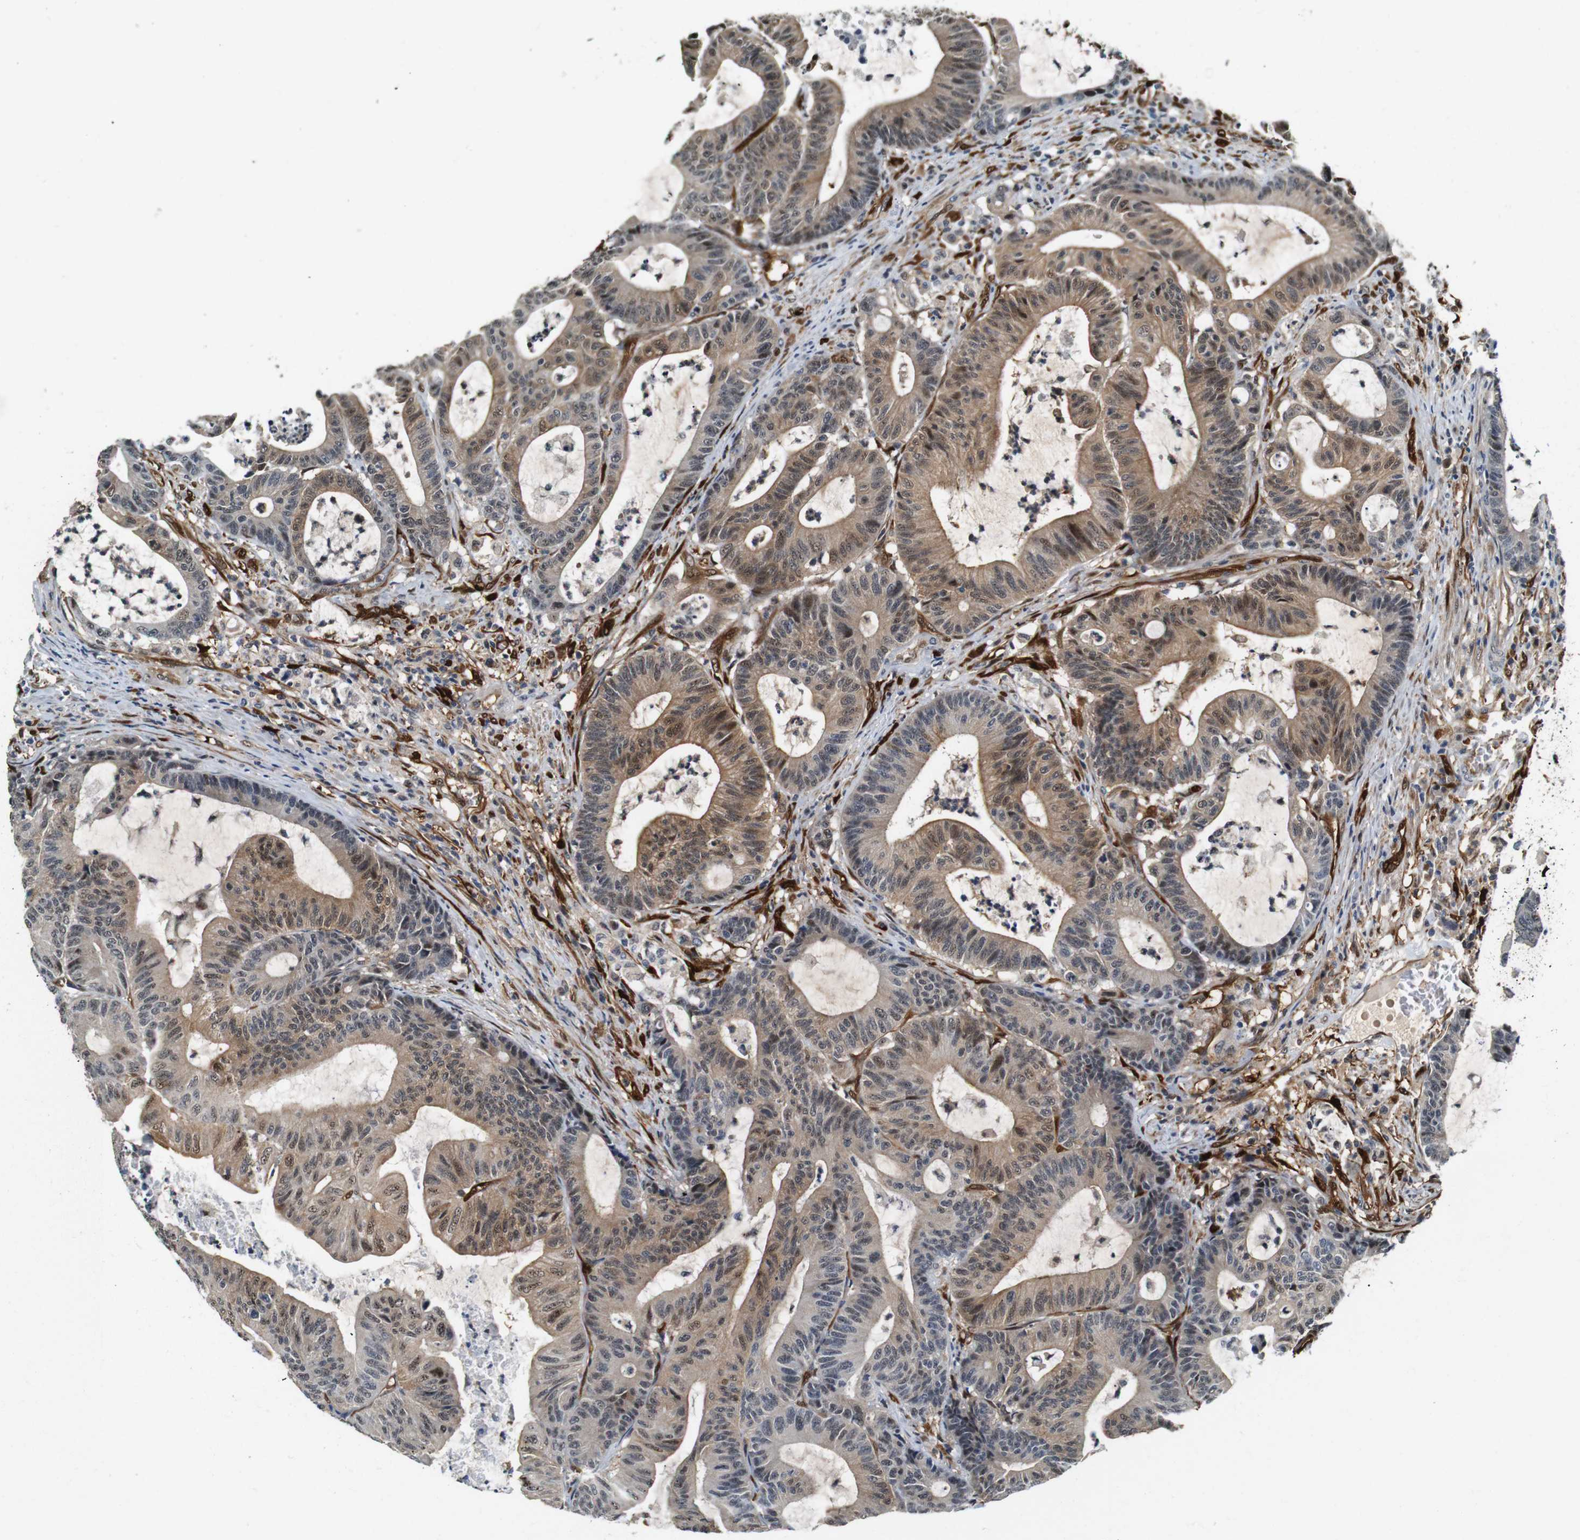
{"staining": {"intensity": "weak", "quantity": "25%-75%", "location": "cytoplasmic/membranous,nuclear"}, "tissue": "colorectal cancer", "cell_type": "Tumor cells", "image_type": "cancer", "snomed": [{"axis": "morphology", "description": "Adenocarcinoma, NOS"}, {"axis": "topography", "description": "Colon"}], "caption": "Approximately 25%-75% of tumor cells in colorectal cancer reveal weak cytoplasmic/membranous and nuclear protein staining as visualized by brown immunohistochemical staining.", "gene": "LXN", "patient": {"sex": "female", "age": 84}}